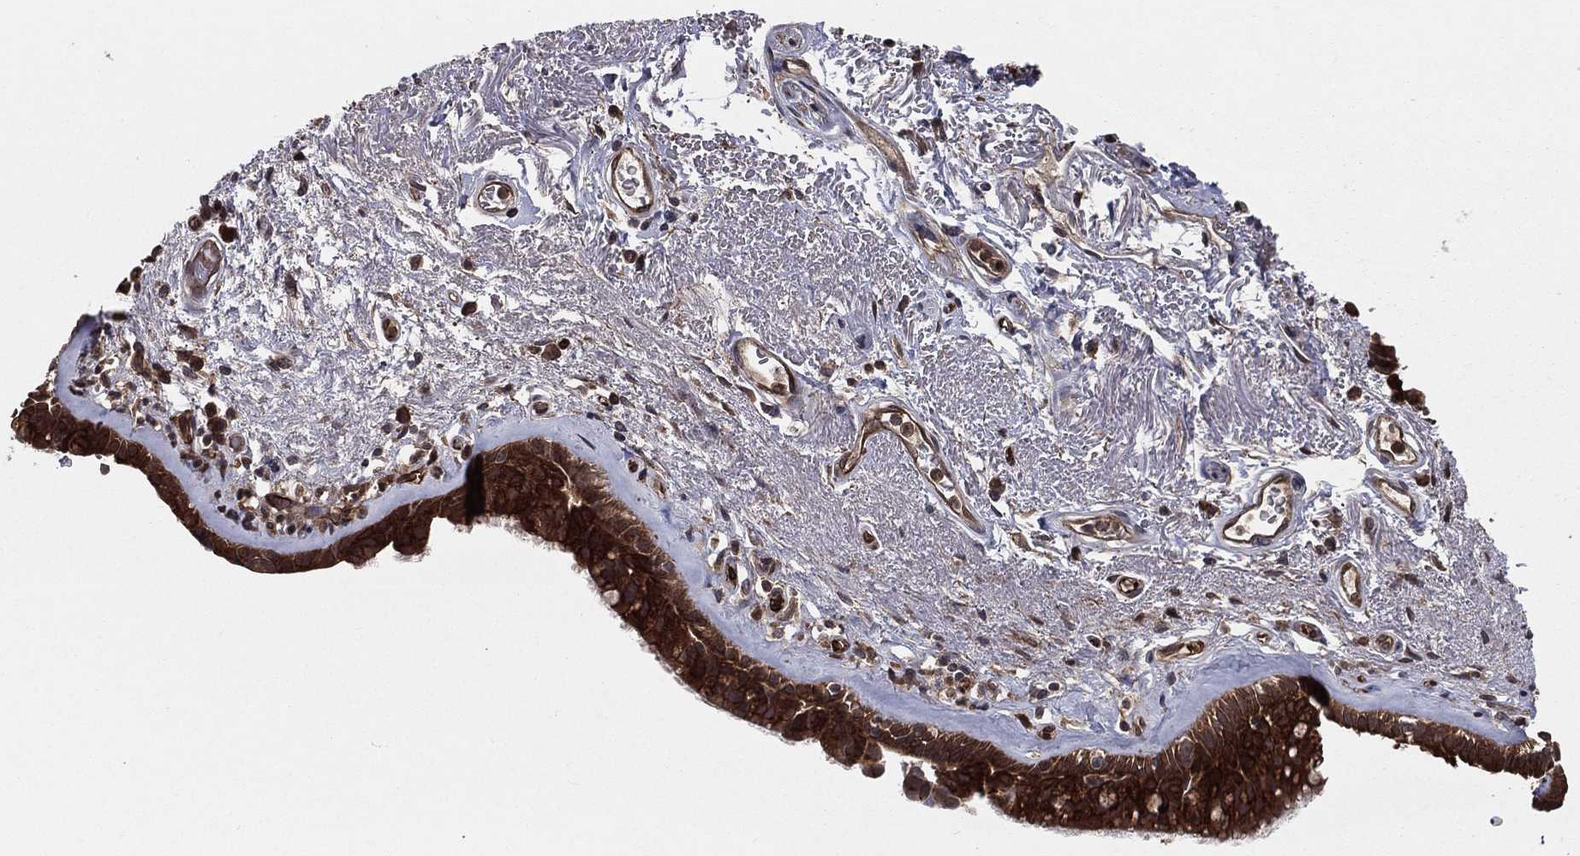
{"staining": {"intensity": "strong", "quantity": ">75%", "location": "cytoplasmic/membranous"}, "tissue": "bronchus", "cell_type": "Respiratory epithelial cells", "image_type": "normal", "snomed": [{"axis": "morphology", "description": "Normal tissue, NOS"}, {"axis": "topography", "description": "Bronchus"}], "caption": "Immunohistochemical staining of normal bronchus demonstrates strong cytoplasmic/membranous protein expression in about >75% of respiratory epithelial cells.", "gene": "CERT1", "patient": {"sex": "male", "age": 82}}